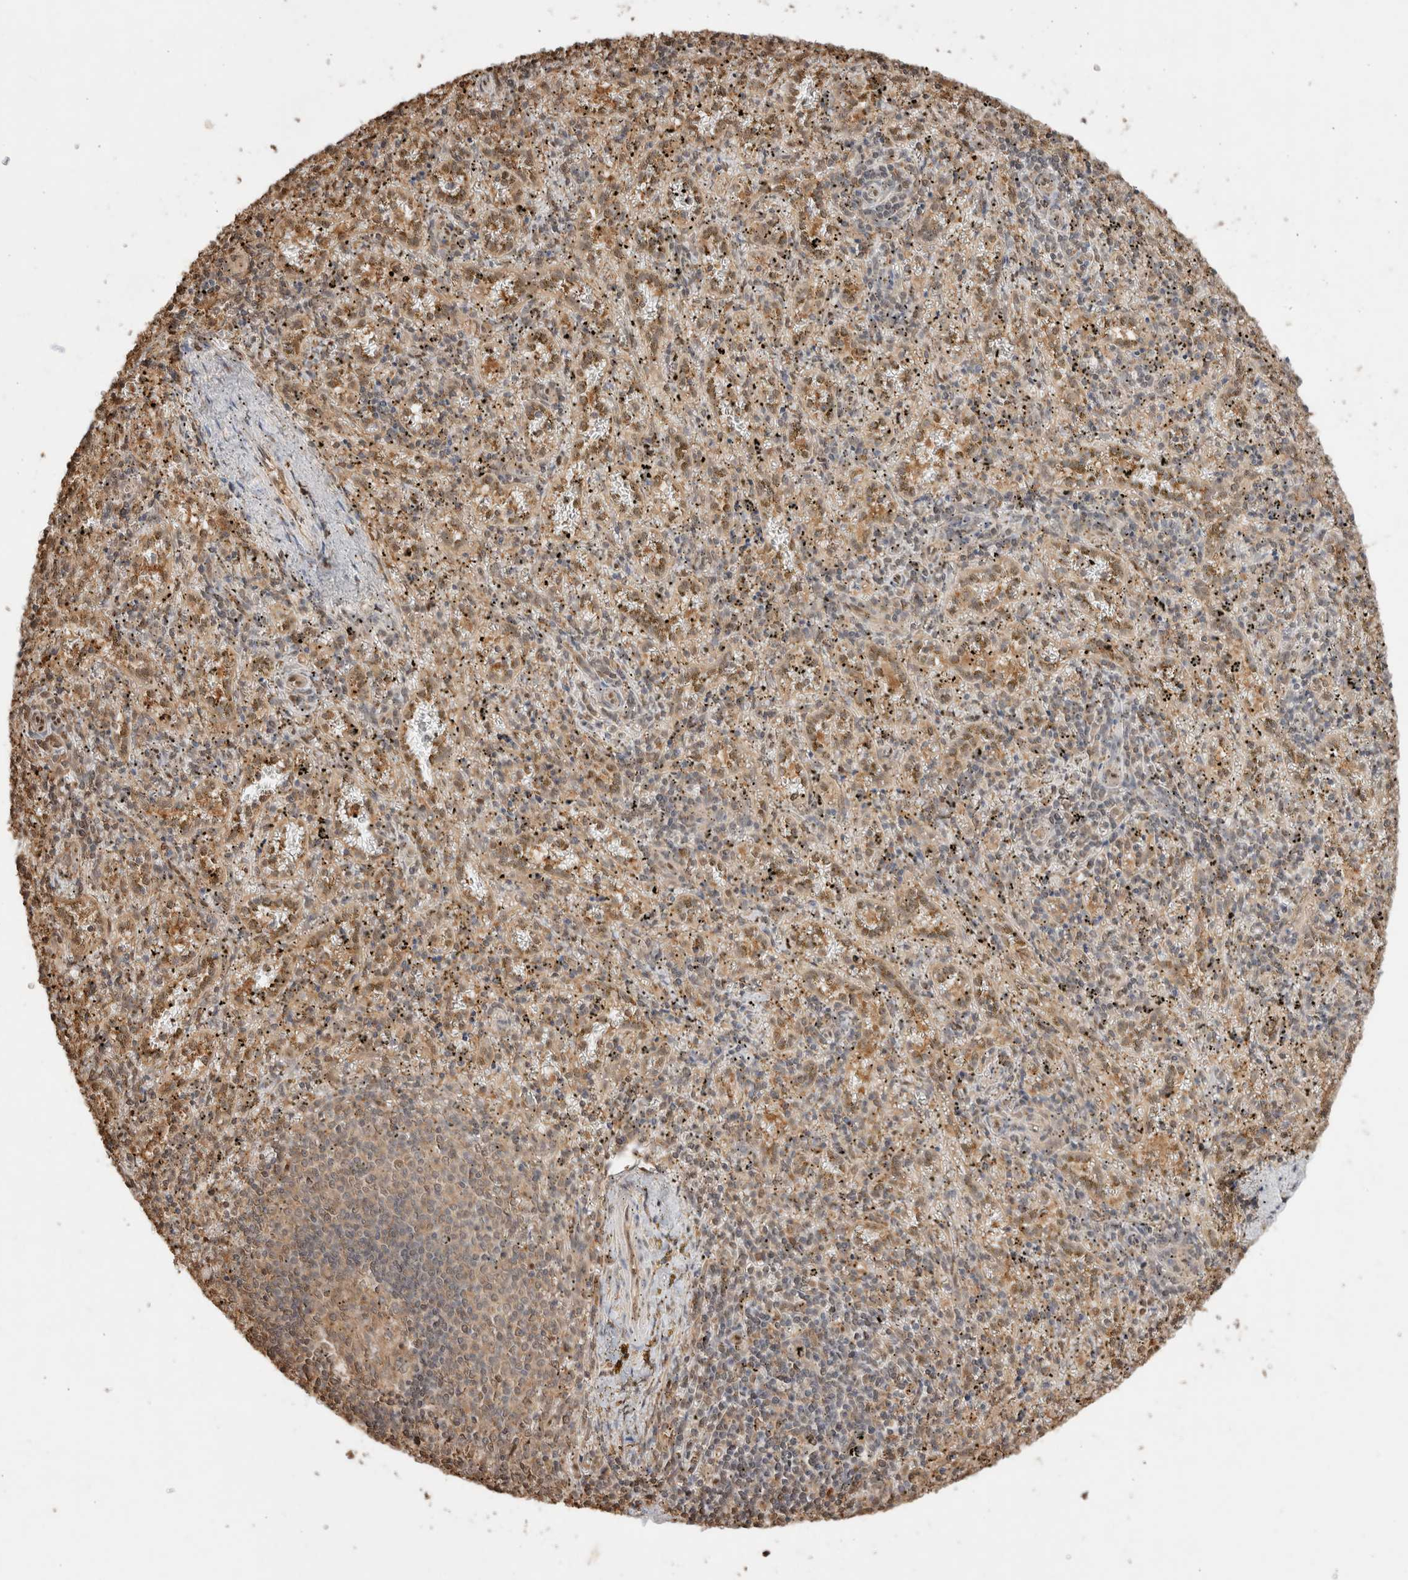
{"staining": {"intensity": "weak", "quantity": "<25%", "location": "nuclear"}, "tissue": "spleen", "cell_type": "Cells in red pulp", "image_type": "normal", "snomed": [{"axis": "morphology", "description": "Normal tissue, NOS"}, {"axis": "topography", "description": "Spleen"}], "caption": "There is no significant staining in cells in red pulp of spleen. (Stains: DAB (3,3'-diaminobenzidine) immunohistochemistry with hematoxylin counter stain, Microscopy: brightfield microscopy at high magnification).", "gene": "YWHAH", "patient": {"sex": "male", "age": 11}}